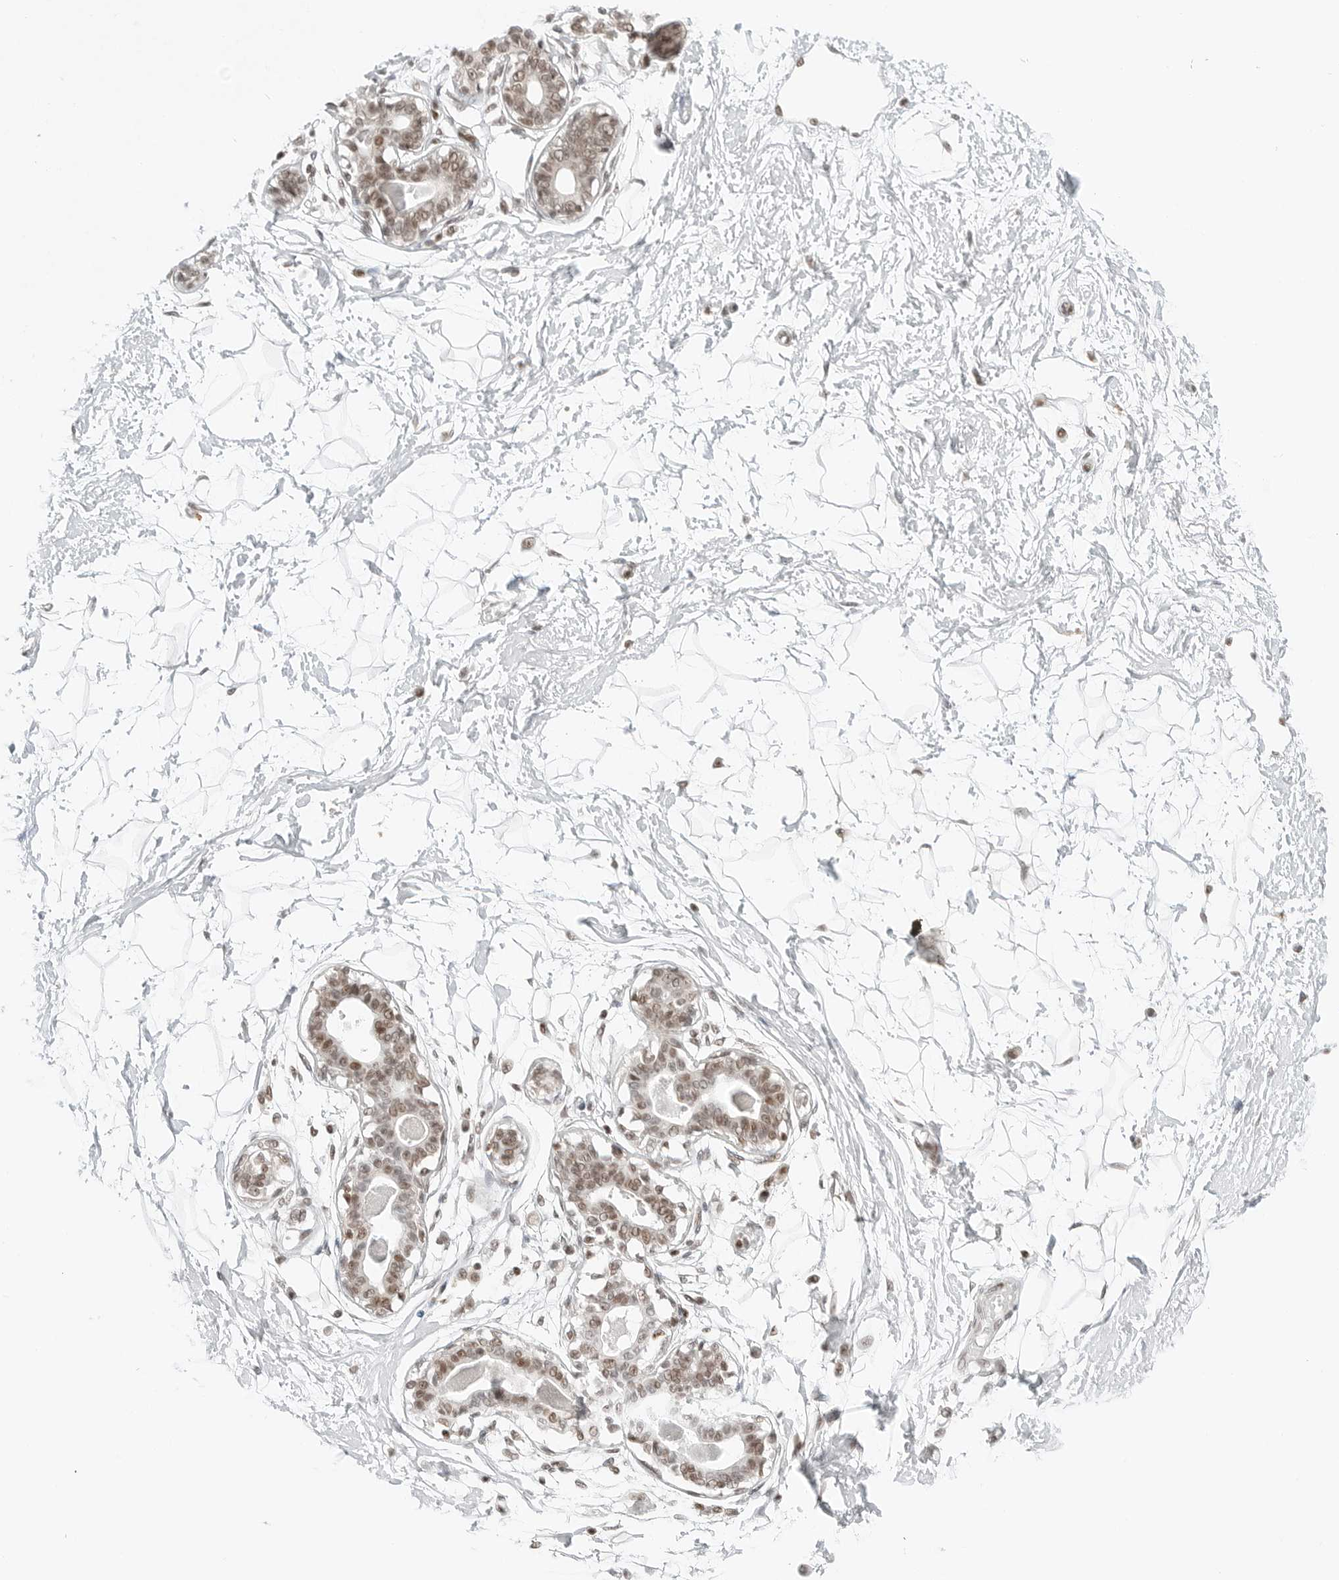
{"staining": {"intensity": "negative", "quantity": "none", "location": "none"}, "tissue": "breast", "cell_type": "Adipocytes", "image_type": "normal", "snomed": [{"axis": "morphology", "description": "Normal tissue, NOS"}, {"axis": "topography", "description": "Breast"}], "caption": "The immunohistochemistry (IHC) photomicrograph has no significant expression in adipocytes of breast.", "gene": "CRTC2", "patient": {"sex": "female", "age": 45}}